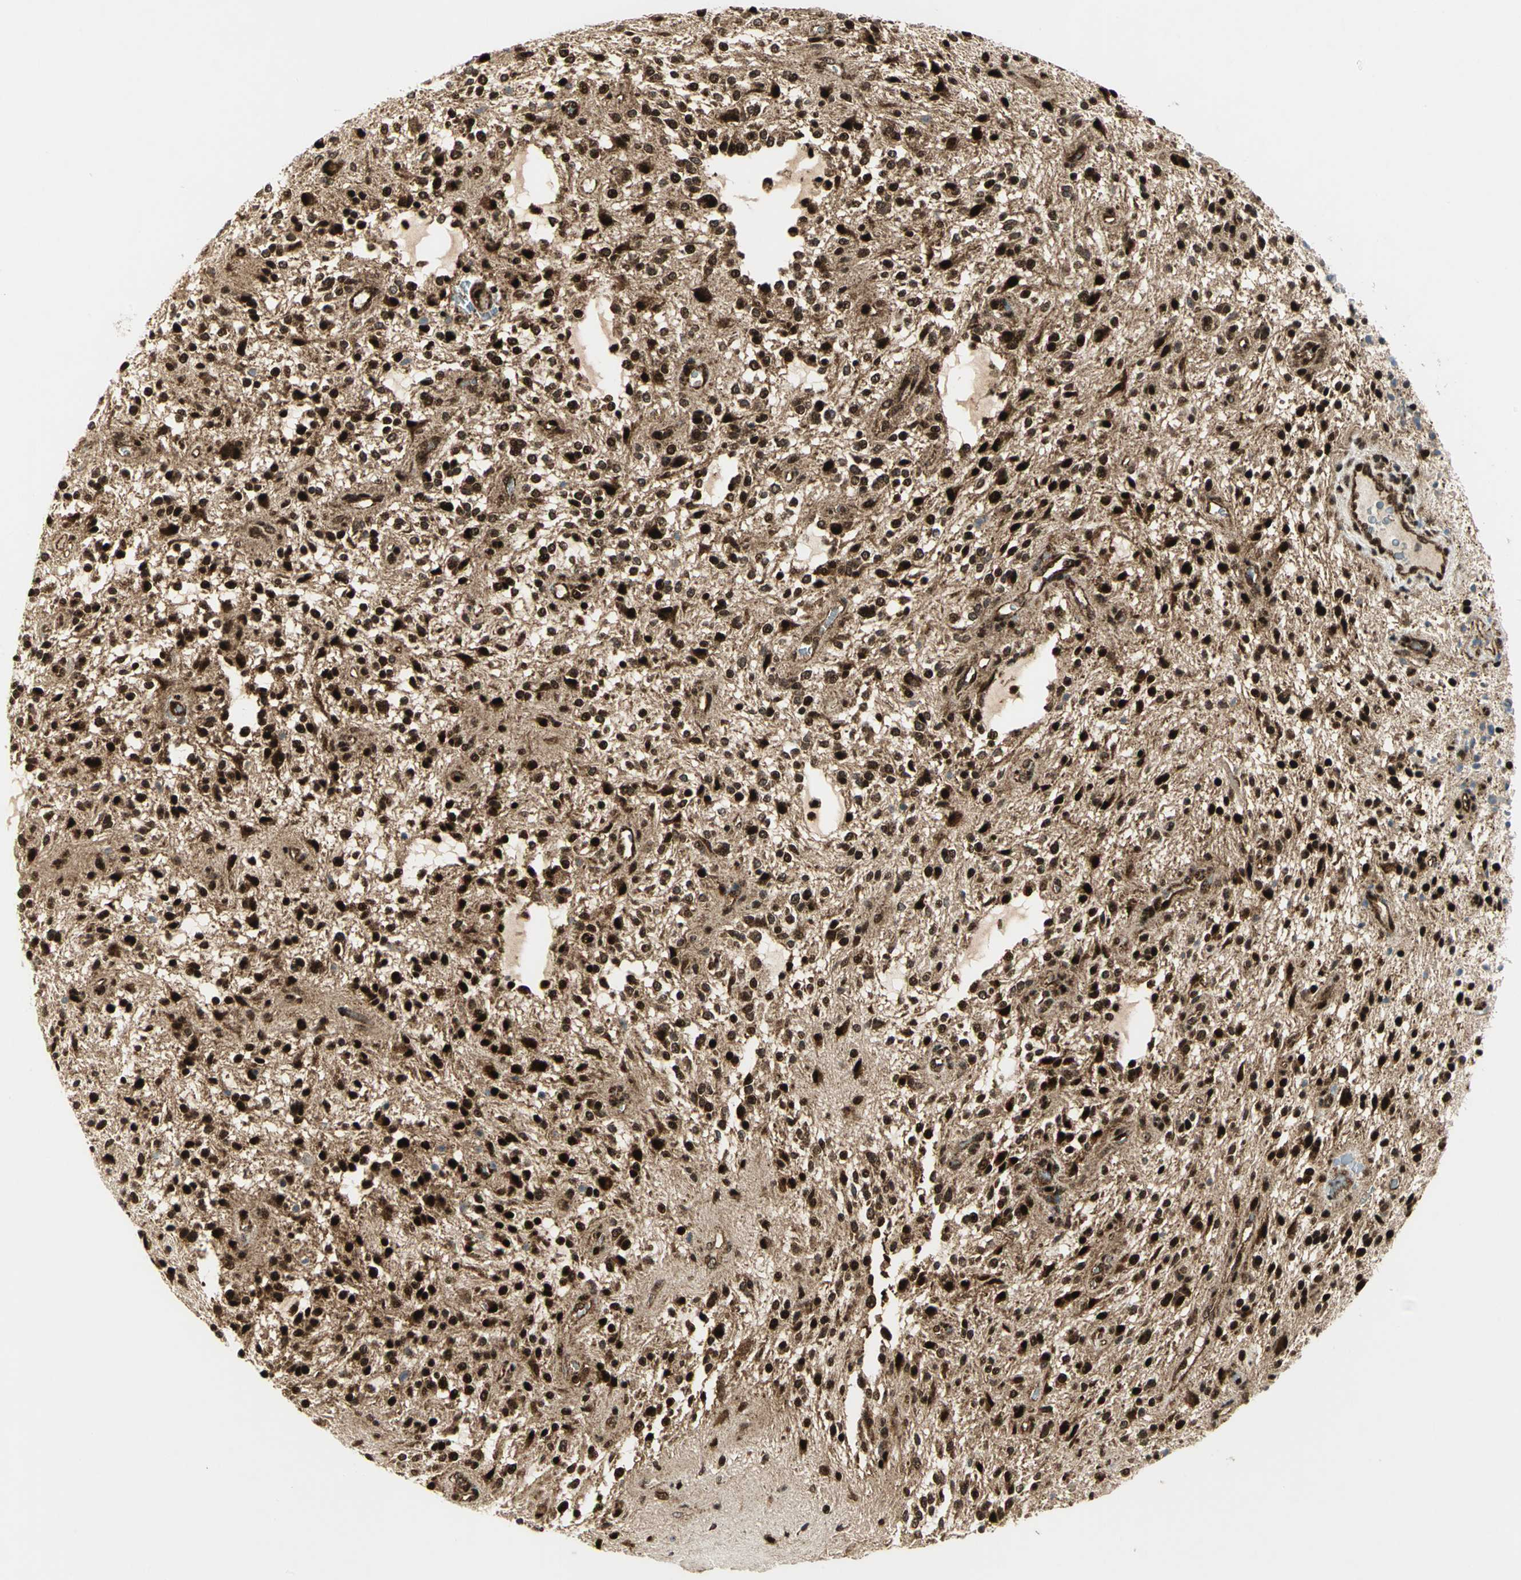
{"staining": {"intensity": "strong", "quantity": ">75%", "location": "cytoplasmic/membranous,nuclear"}, "tissue": "glioma", "cell_type": "Tumor cells", "image_type": "cancer", "snomed": [{"axis": "morphology", "description": "Glioma, malignant, NOS"}, {"axis": "topography", "description": "Cerebellum"}], "caption": "DAB immunohistochemical staining of malignant glioma displays strong cytoplasmic/membranous and nuclear protein positivity in about >75% of tumor cells. Using DAB (3,3'-diaminobenzidine) (brown) and hematoxylin (blue) stains, captured at high magnification using brightfield microscopy.", "gene": "COPS5", "patient": {"sex": "female", "age": 10}}